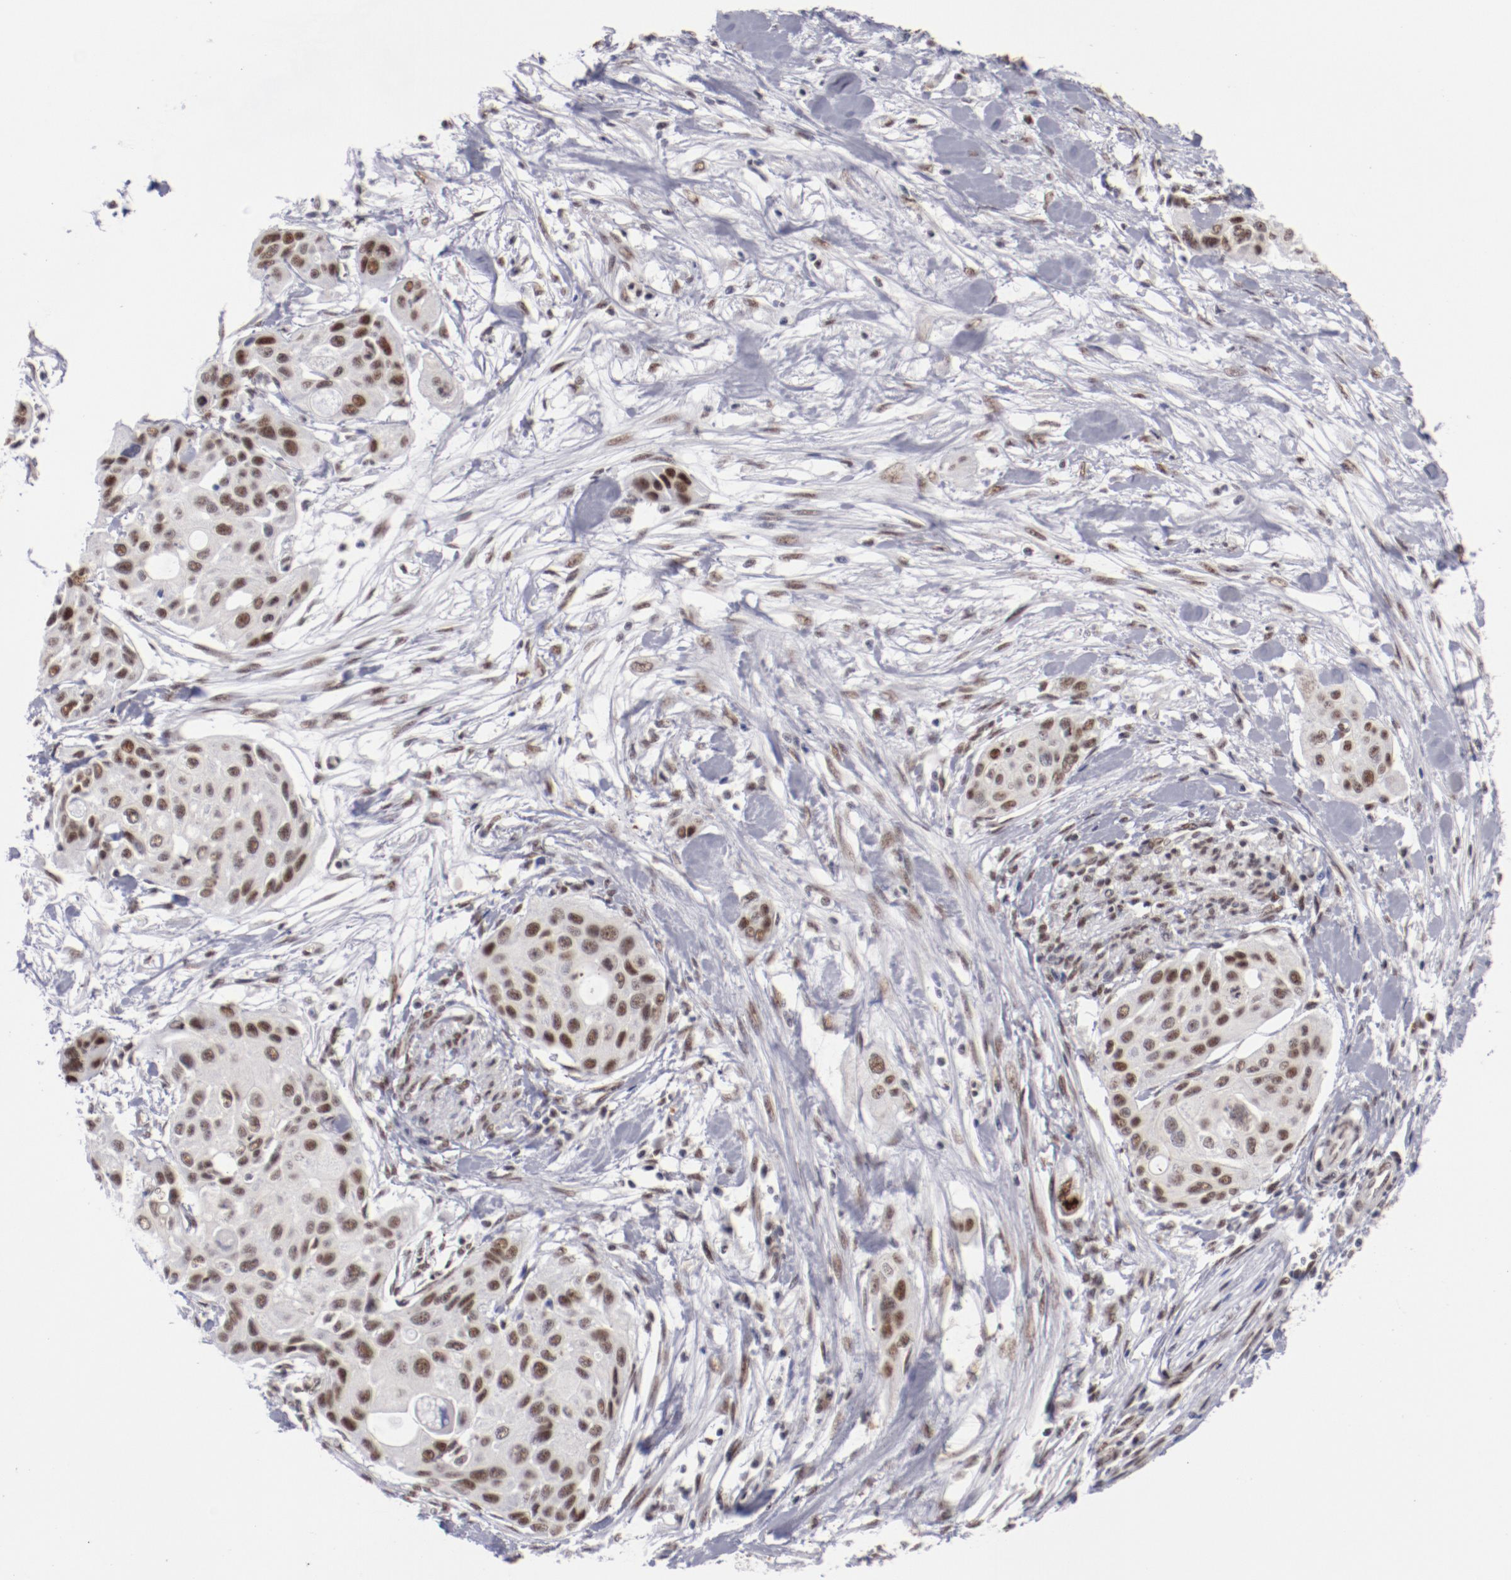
{"staining": {"intensity": "moderate", "quantity": ">75%", "location": "nuclear"}, "tissue": "pancreatic cancer", "cell_type": "Tumor cells", "image_type": "cancer", "snomed": [{"axis": "morphology", "description": "Adenocarcinoma, NOS"}, {"axis": "topography", "description": "Pancreas"}], "caption": "Immunohistochemical staining of pancreatic cancer (adenocarcinoma) displays moderate nuclear protein expression in approximately >75% of tumor cells.", "gene": "TFAP4", "patient": {"sex": "female", "age": 60}}